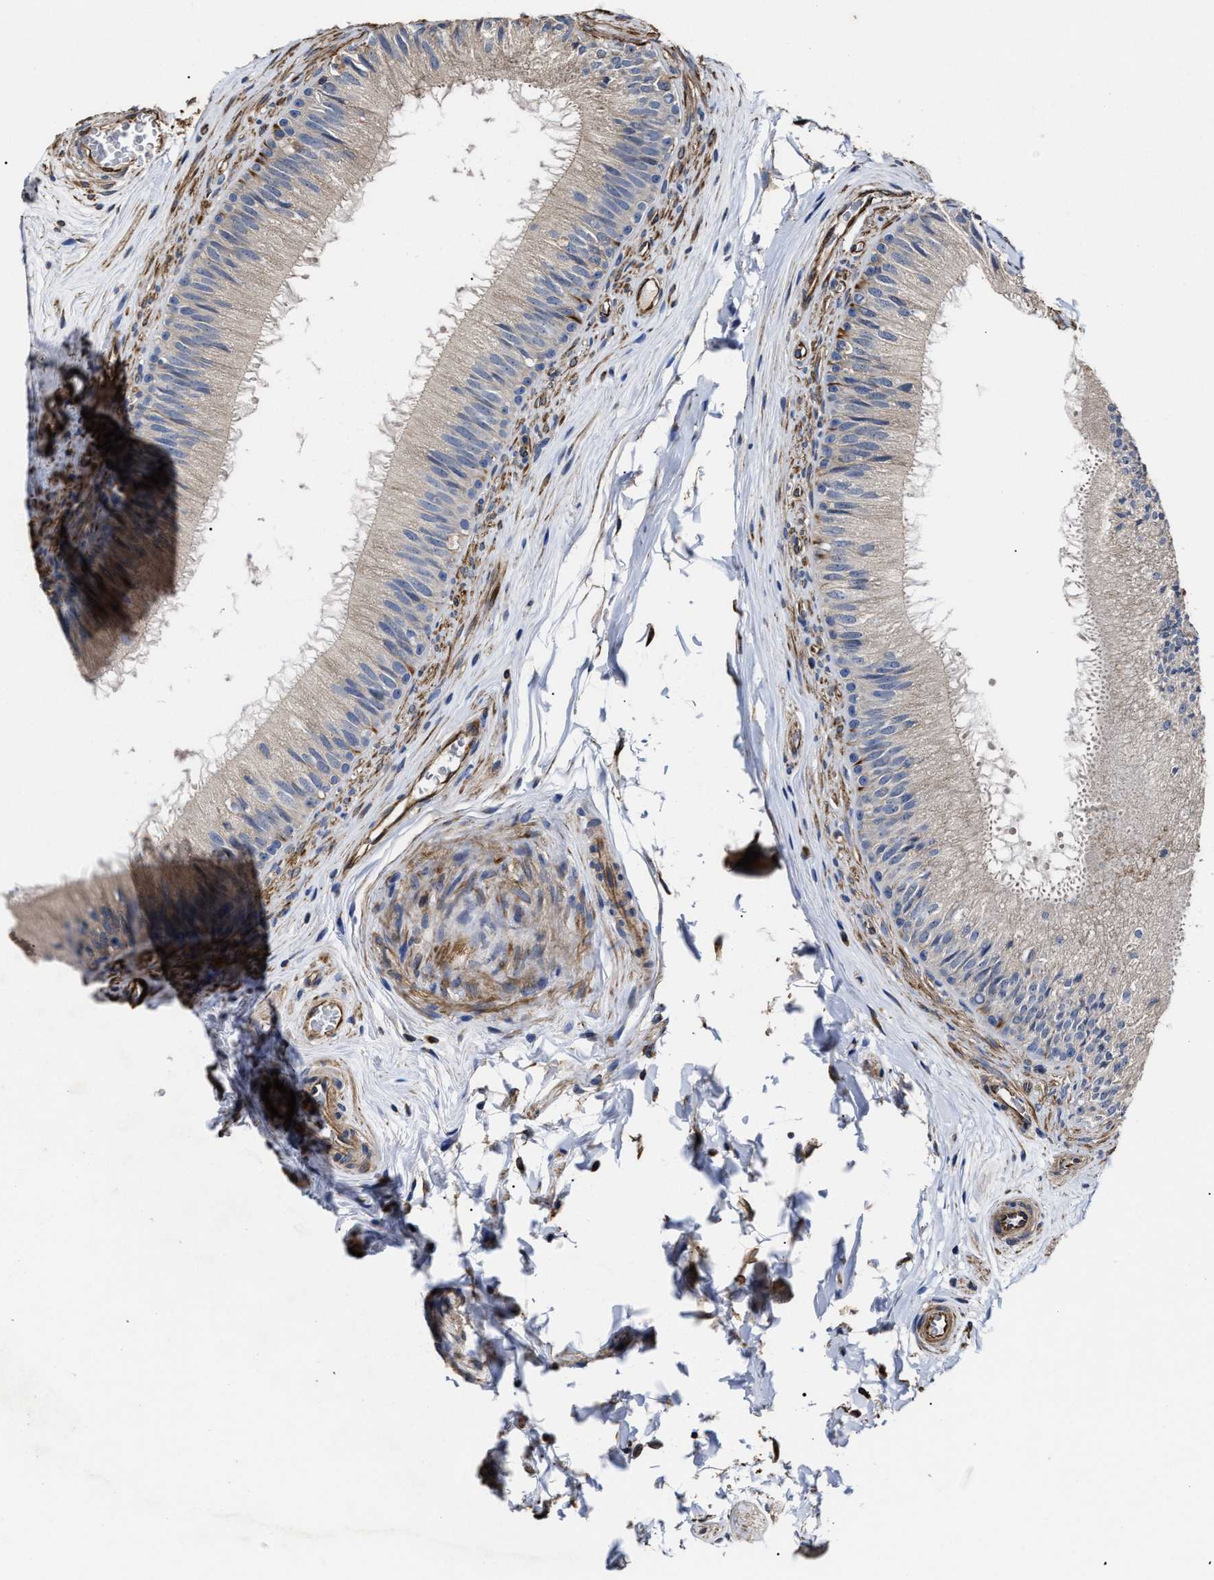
{"staining": {"intensity": "moderate", "quantity": "25%-75%", "location": "cytoplasmic/membranous"}, "tissue": "epididymis", "cell_type": "Glandular cells", "image_type": "normal", "snomed": [{"axis": "morphology", "description": "Normal tissue, NOS"}, {"axis": "topography", "description": "Testis"}, {"axis": "topography", "description": "Epididymis"}], "caption": "DAB (3,3'-diaminobenzidine) immunohistochemical staining of normal epididymis displays moderate cytoplasmic/membranous protein positivity in approximately 25%-75% of glandular cells.", "gene": "TSPAN33", "patient": {"sex": "male", "age": 36}}